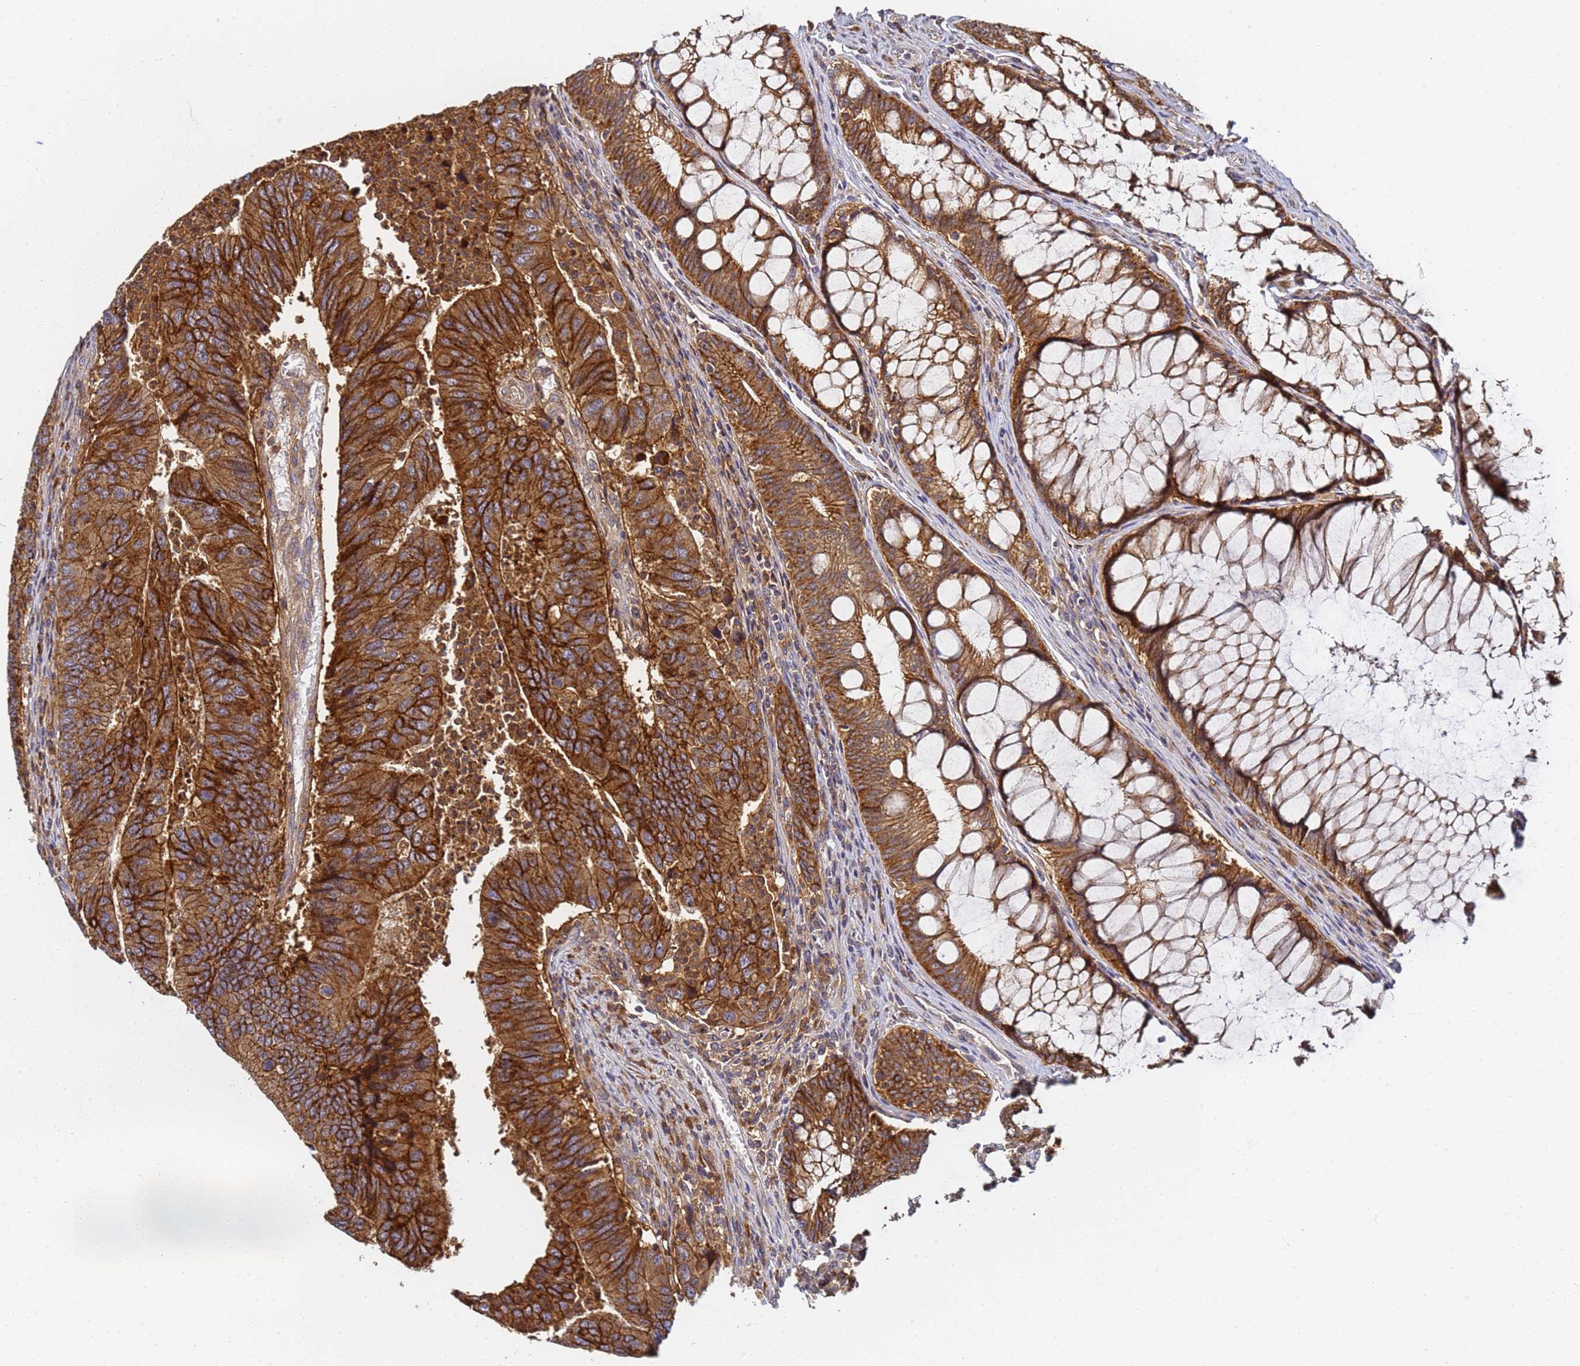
{"staining": {"intensity": "moderate", "quantity": ">75%", "location": "cytoplasmic/membranous"}, "tissue": "colorectal cancer", "cell_type": "Tumor cells", "image_type": "cancer", "snomed": [{"axis": "morphology", "description": "Adenocarcinoma, NOS"}, {"axis": "topography", "description": "Colon"}], "caption": "Moderate cytoplasmic/membranous protein expression is present in approximately >75% of tumor cells in adenocarcinoma (colorectal).", "gene": "LRRC69", "patient": {"sex": "female", "age": 67}}